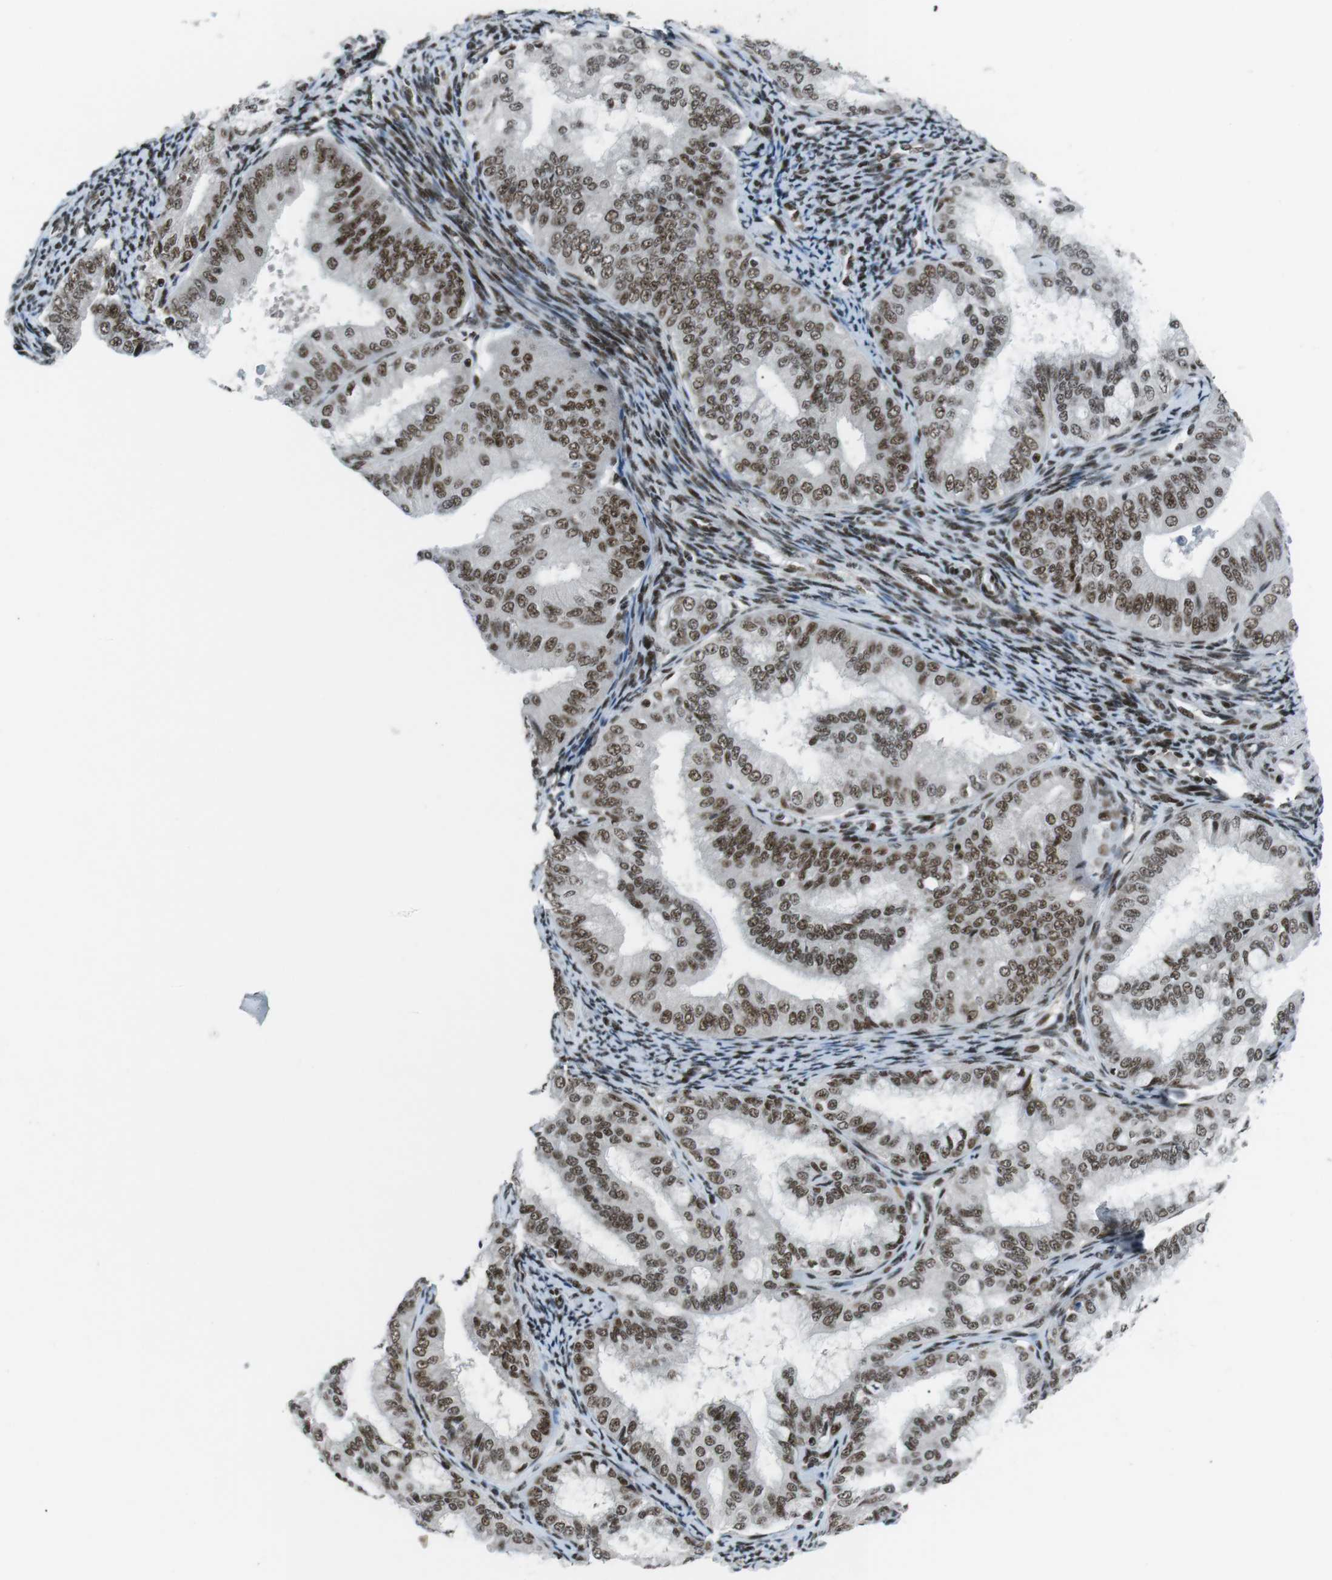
{"staining": {"intensity": "strong", "quantity": ">75%", "location": "nuclear"}, "tissue": "endometrial cancer", "cell_type": "Tumor cells", "image_type": "cancer", "snomed": [{"axis": "morphology", "description": "Adenocarcinoma, NOS"}, {"axis": "topography", "description": "Endometrium"}], "caption": "Protein expression analysis of human endometrial cancer (adenocarcinoma) reveals strong nuclear expression in approximately >75% of tumor cells. (Brightfield microscopy of DAB IHC at high magnification).", "gene": "TAF1", "patient": {"sex": "female", "age": 63}}